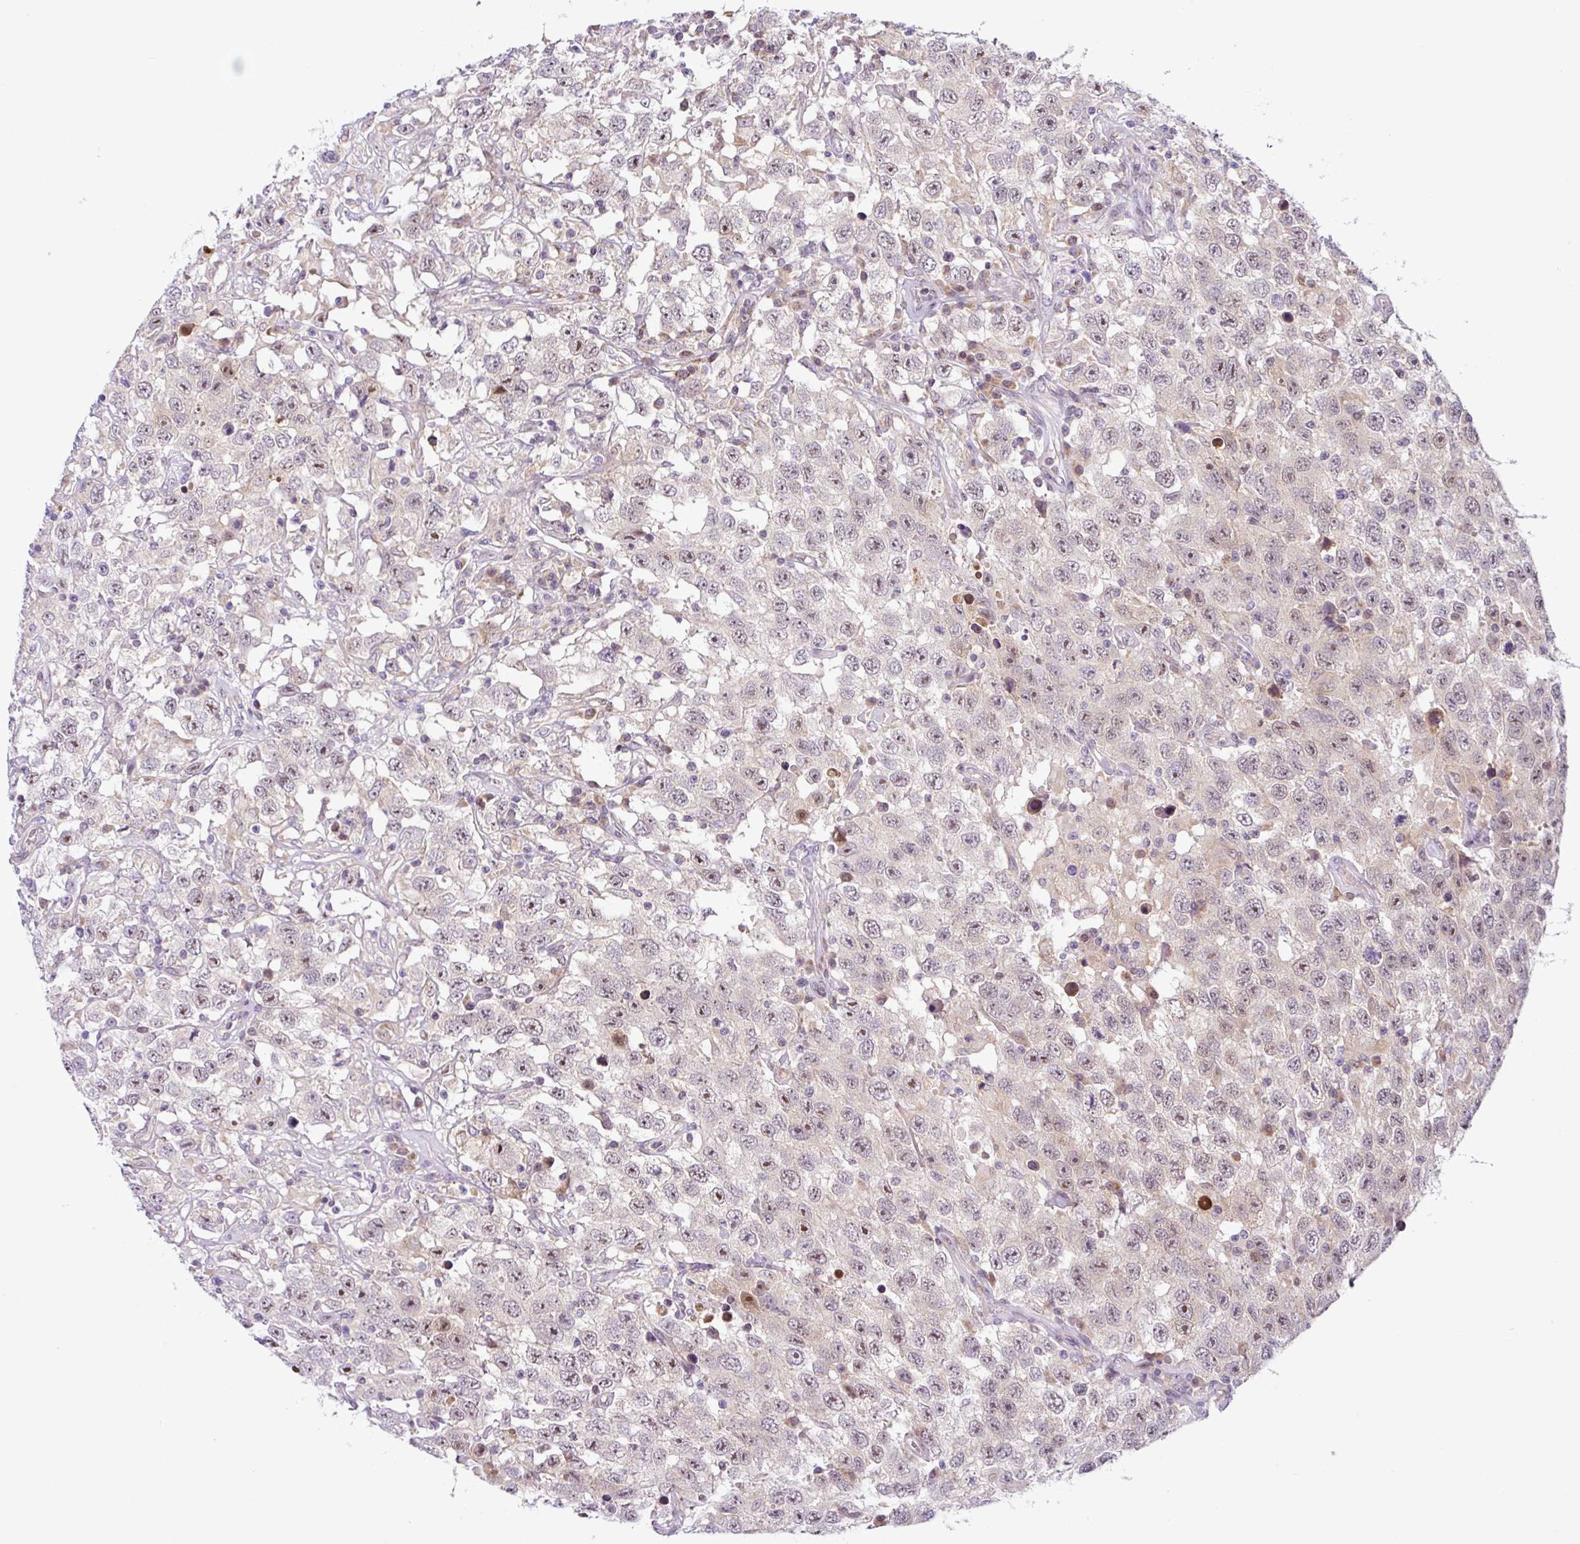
{"staining": {"intensity": "weak", "quantity": "25%-75%", "location": "nuclear"}, "tissue": "testis cancer", "cell_type": "Tumor cells", "image_type": "cancer", "snomed": [{"axis": "morphology", "description": "Seminoma, NOS"}, {"axis": "topography", "description": "Testis"}], "caption": "Protein staining of testis seminoma tissue reveals weak nuclear staining in about 25%-75% of tumor cells.", "gene": "NDUFB2", "patient": {"sex": "male", "age": 41}}